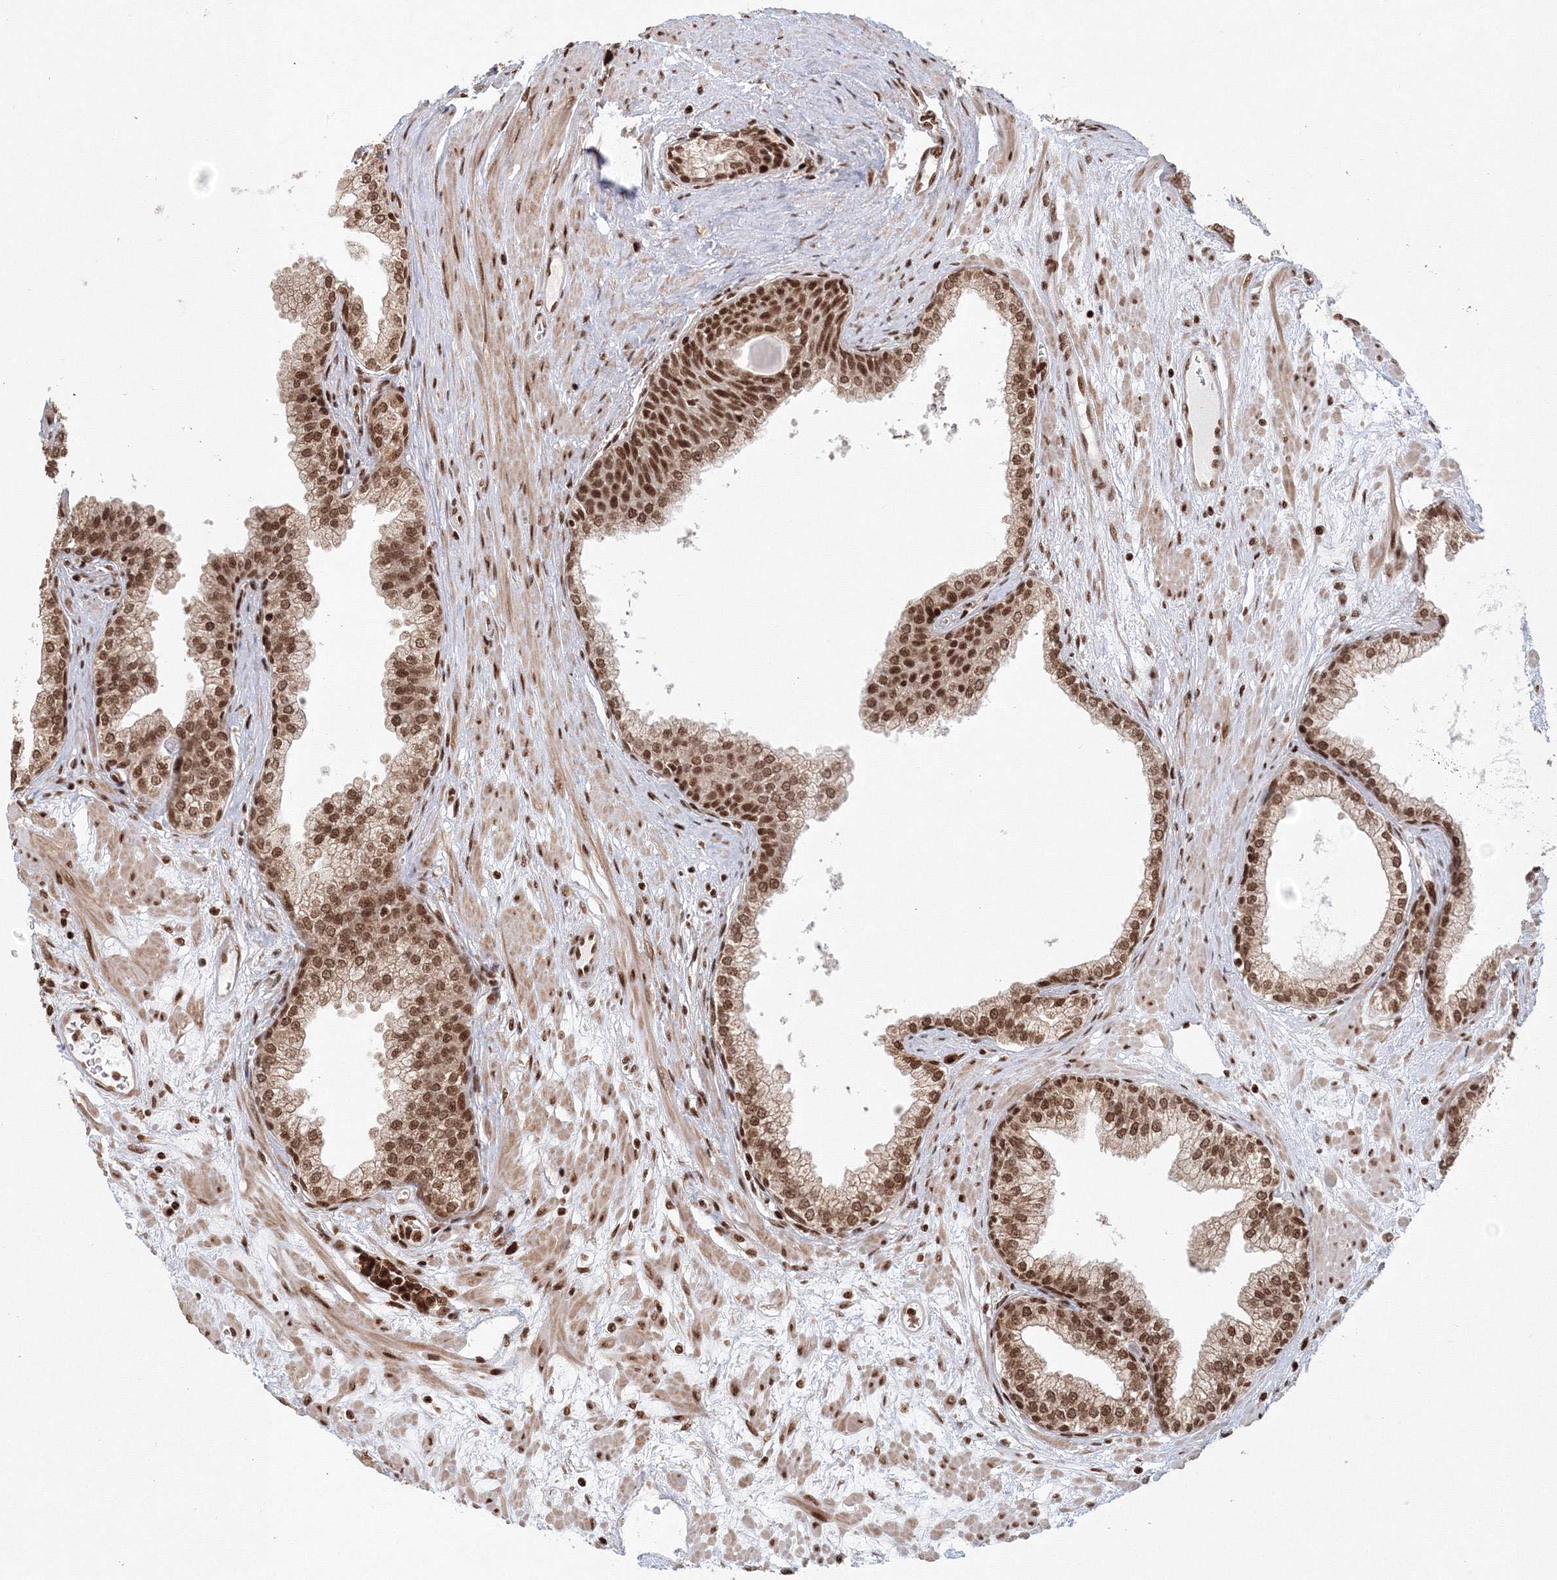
{"staining": {"intensity": "strong", "quantity": ">75%", "location": "nuclear"}, "tissue": "prostate", "cell_type": "Glandular cells", "image_type": "normal", "snomed": [{"axis": "morphology", "description": "Normal tissue, NOS"}, {"axis": "morphology", "description": "Urothelial carcinoma, Low grade"}, {"axis": "topography", "description": "Urinary bladder"}, {"axis": "topography", "description": "Prostate"}], "caption": "Immunohistochemical staining of unremarkable prostate reveals >75% levels of strong nuclear protein positivity in about >75% of glandular cells. Nuclei are stained in blue.", "gene": "KIF20A", "patient": {"sex": "male", "age": 60}}